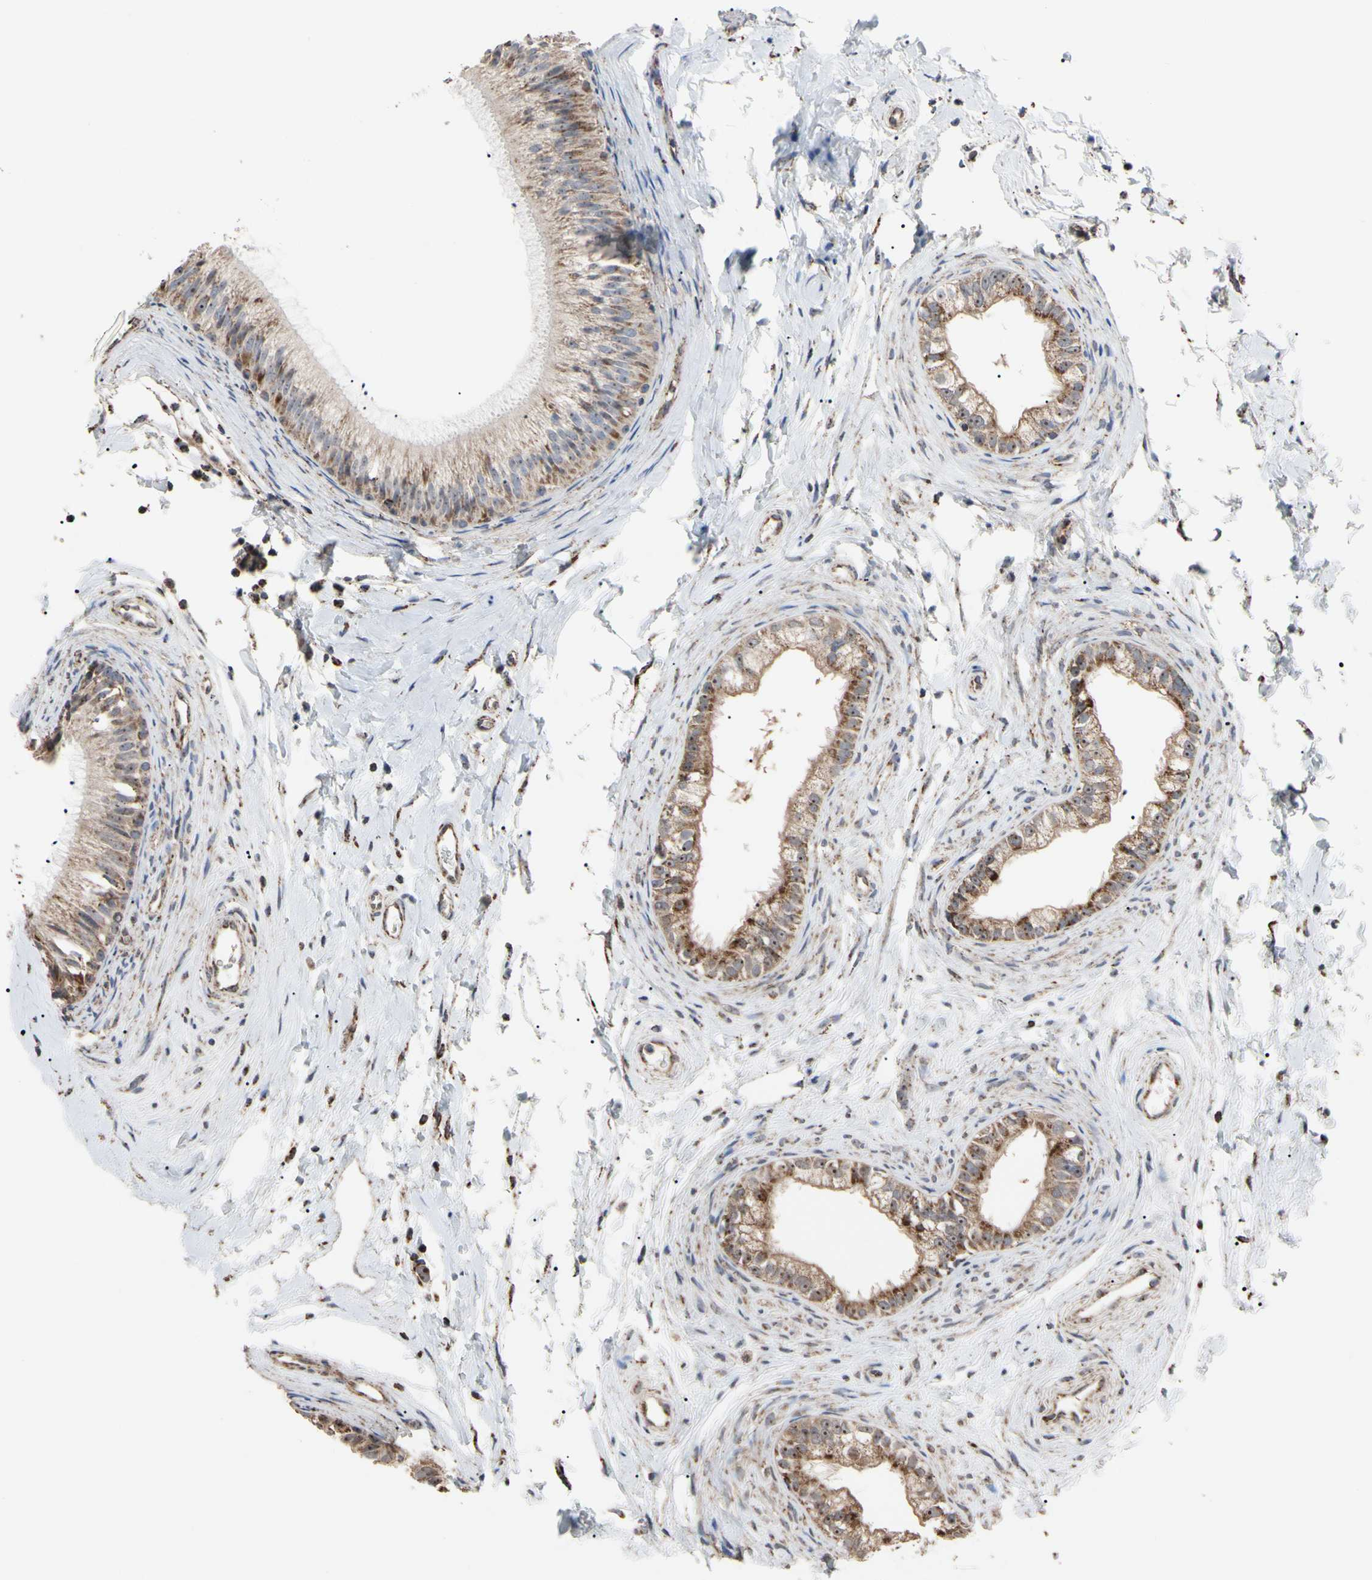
{"staining": {"intensity": "strong", "quantity": ">75%", "location": "cytoplasmic/membranous"}, "tissue": "epididymis", "cell_type": "Glandular cells", "image_type": "normal", "snomed": [{"axis": "morphology", "description": "Normal tissue, NOS"}, {"axis": "topography", "description": "Epididymis"}], "caption": "Protein expression analysis of unremarkable epididymis demonstrates strong cytoplasmic/membranous expression in approximately >75% of glandular cells.", "gene": "FAM110B", "patient": {"sex": "male", "age": 56}}